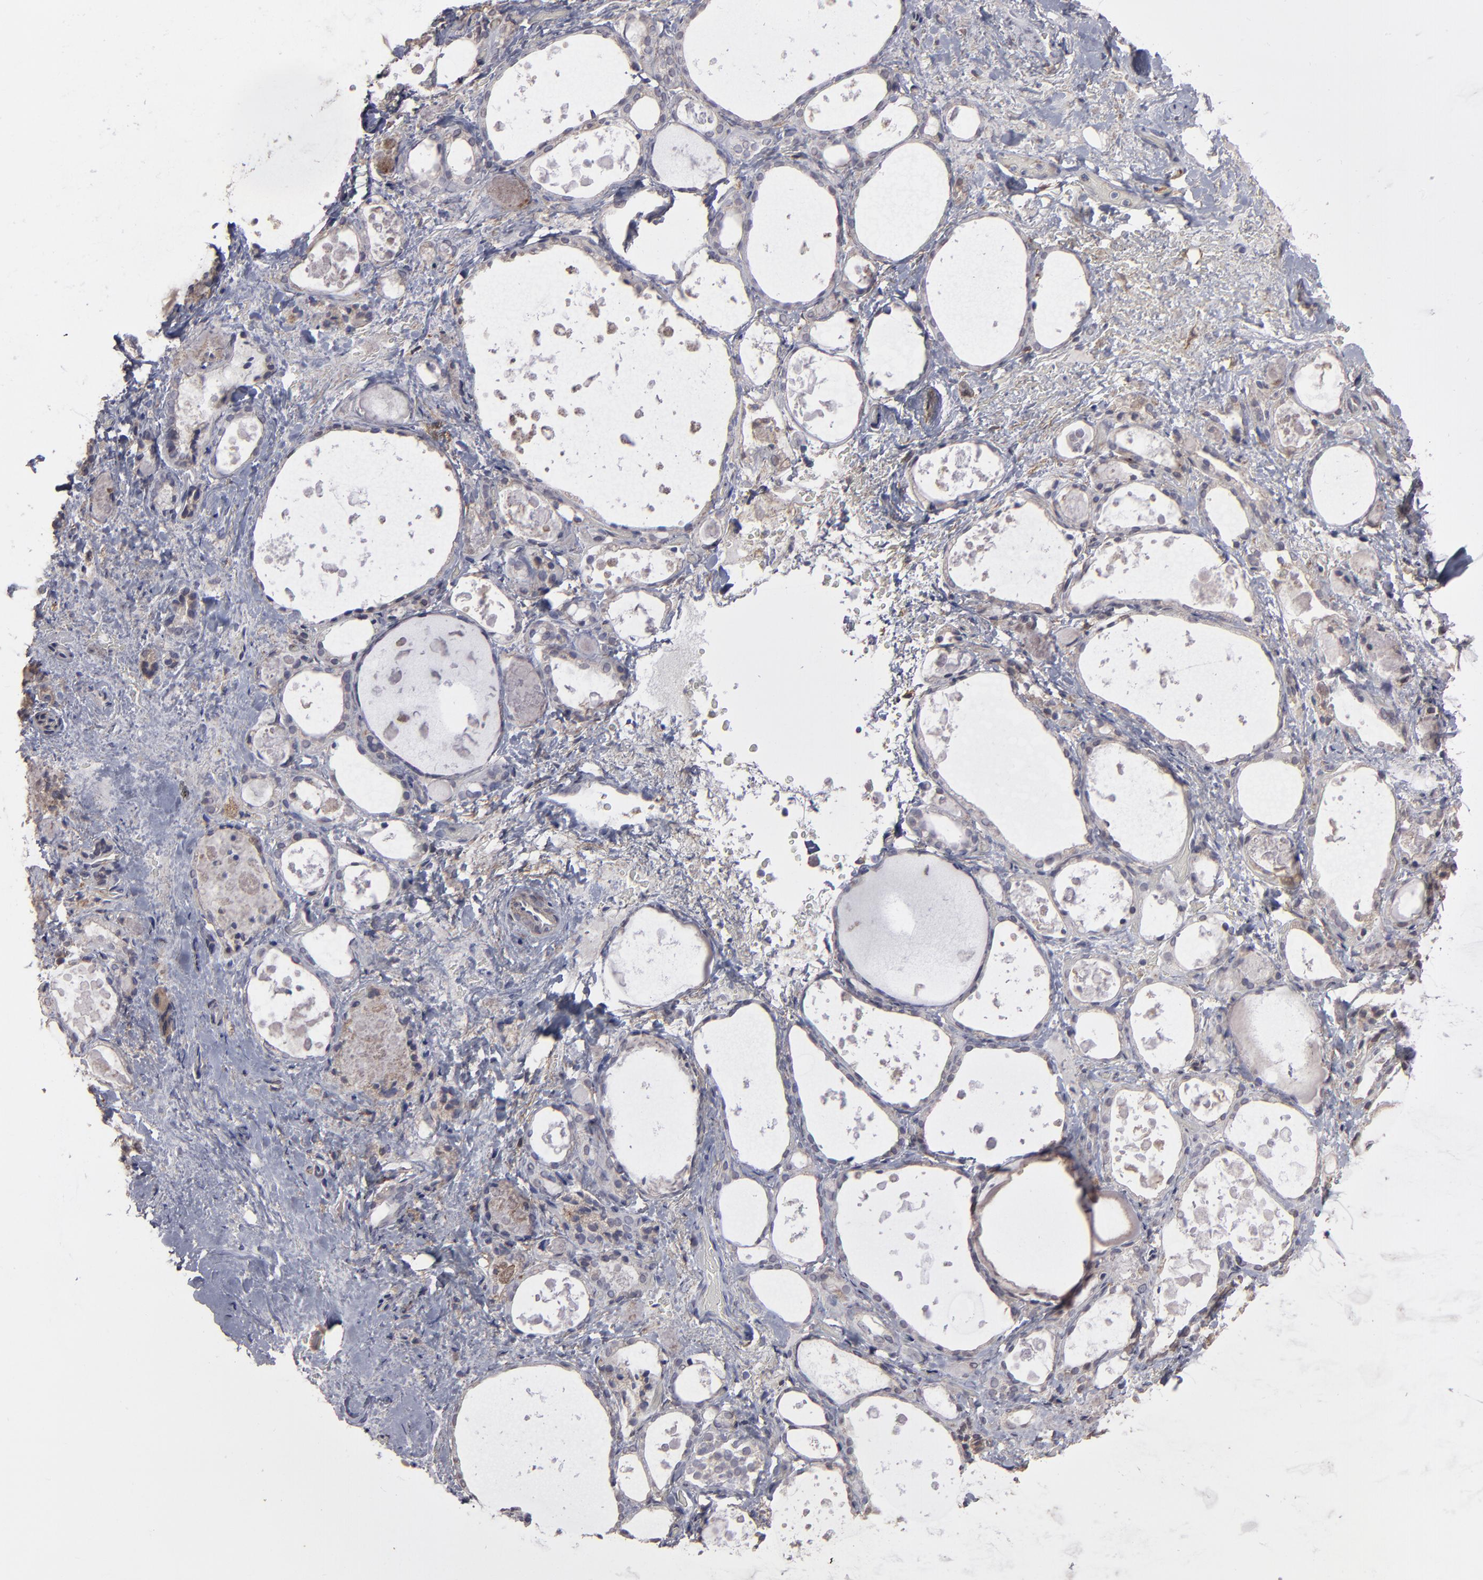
{"staining": {"intensity": "weak", "quantity": "25%-75%", "location": "cytoplasmic/membranous"}, "tissue": "thyroid gland", "cell_type": "Glandular cells", "image_type": "normal", "snomed": [{"axis": "morphology", "description": "Normal tissue, NOS"}, {"axis": "topography", "description": "Thyroid gland"}], "caption": "IHC staining of normal thyroid gland, which exhibits low levels of weak cytoplasmic/membranous expression in approximately 25%-75% of glandular cells indicating weak cytoplasmic/membranous protein staining. The staining was performed using DAB (3,3'-diaminobenzidine) (brown) for protein detection and nuclei were counterstained in hematoxylin (blue).", "gene": "ITGB5", "patient": {"sex": "female", "age": 75}}